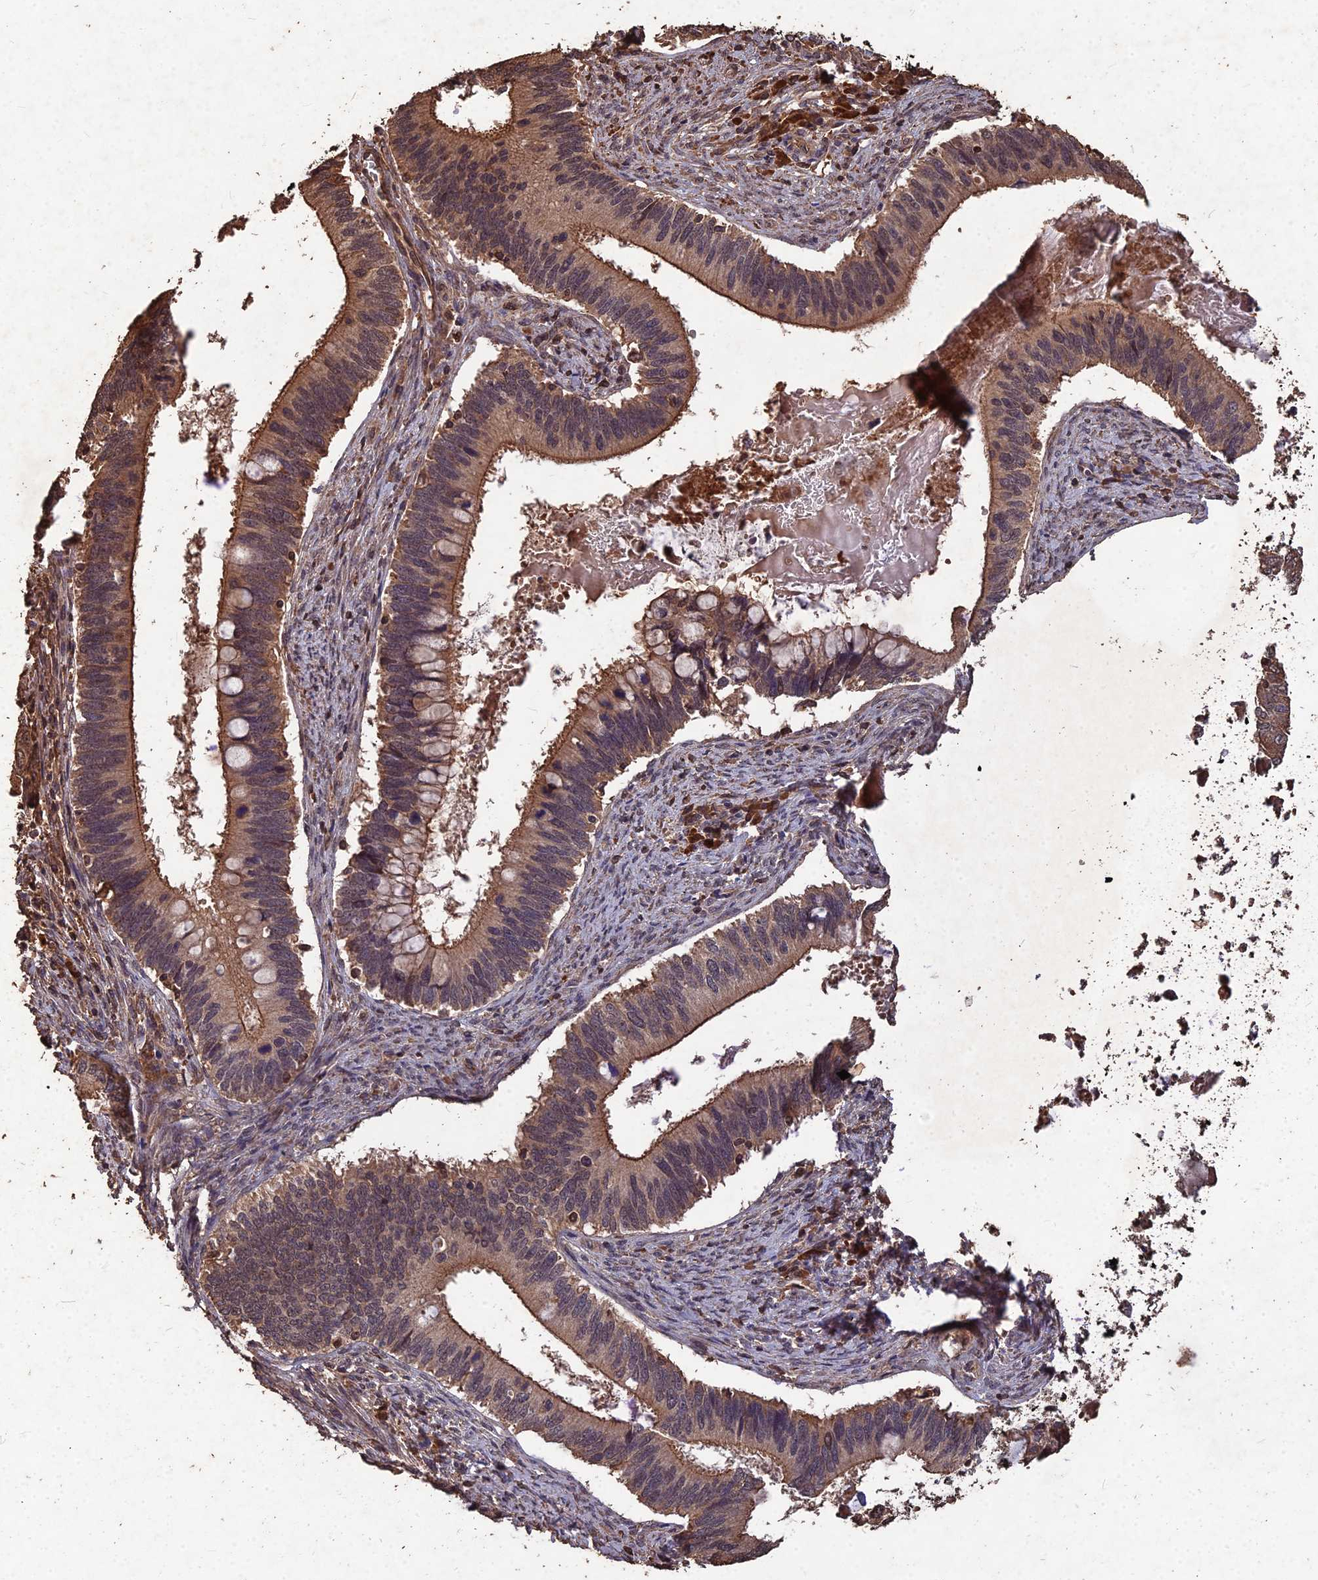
{"staining": {"intensity": "moderate", "quantity": ">75%", "location": "cytoplasmic/membranous"}, "tissue": "cervical cancer", "cell_type": "Tumor cells", "image_type": "cancer", "snomed": [{"axis": "morphology", "description": "Adenocarcinoma, NOS"}, {"axis": "topography", "description": "Cervix"}], "caption": "Protein expression analysis of cervical adenocarcinoma demonstrates moderate cytoplasmic/membranous staining in about >75% of tumor cells.", "gene": "SYMPK", "patient": {"sex": "female", "age": 42}}